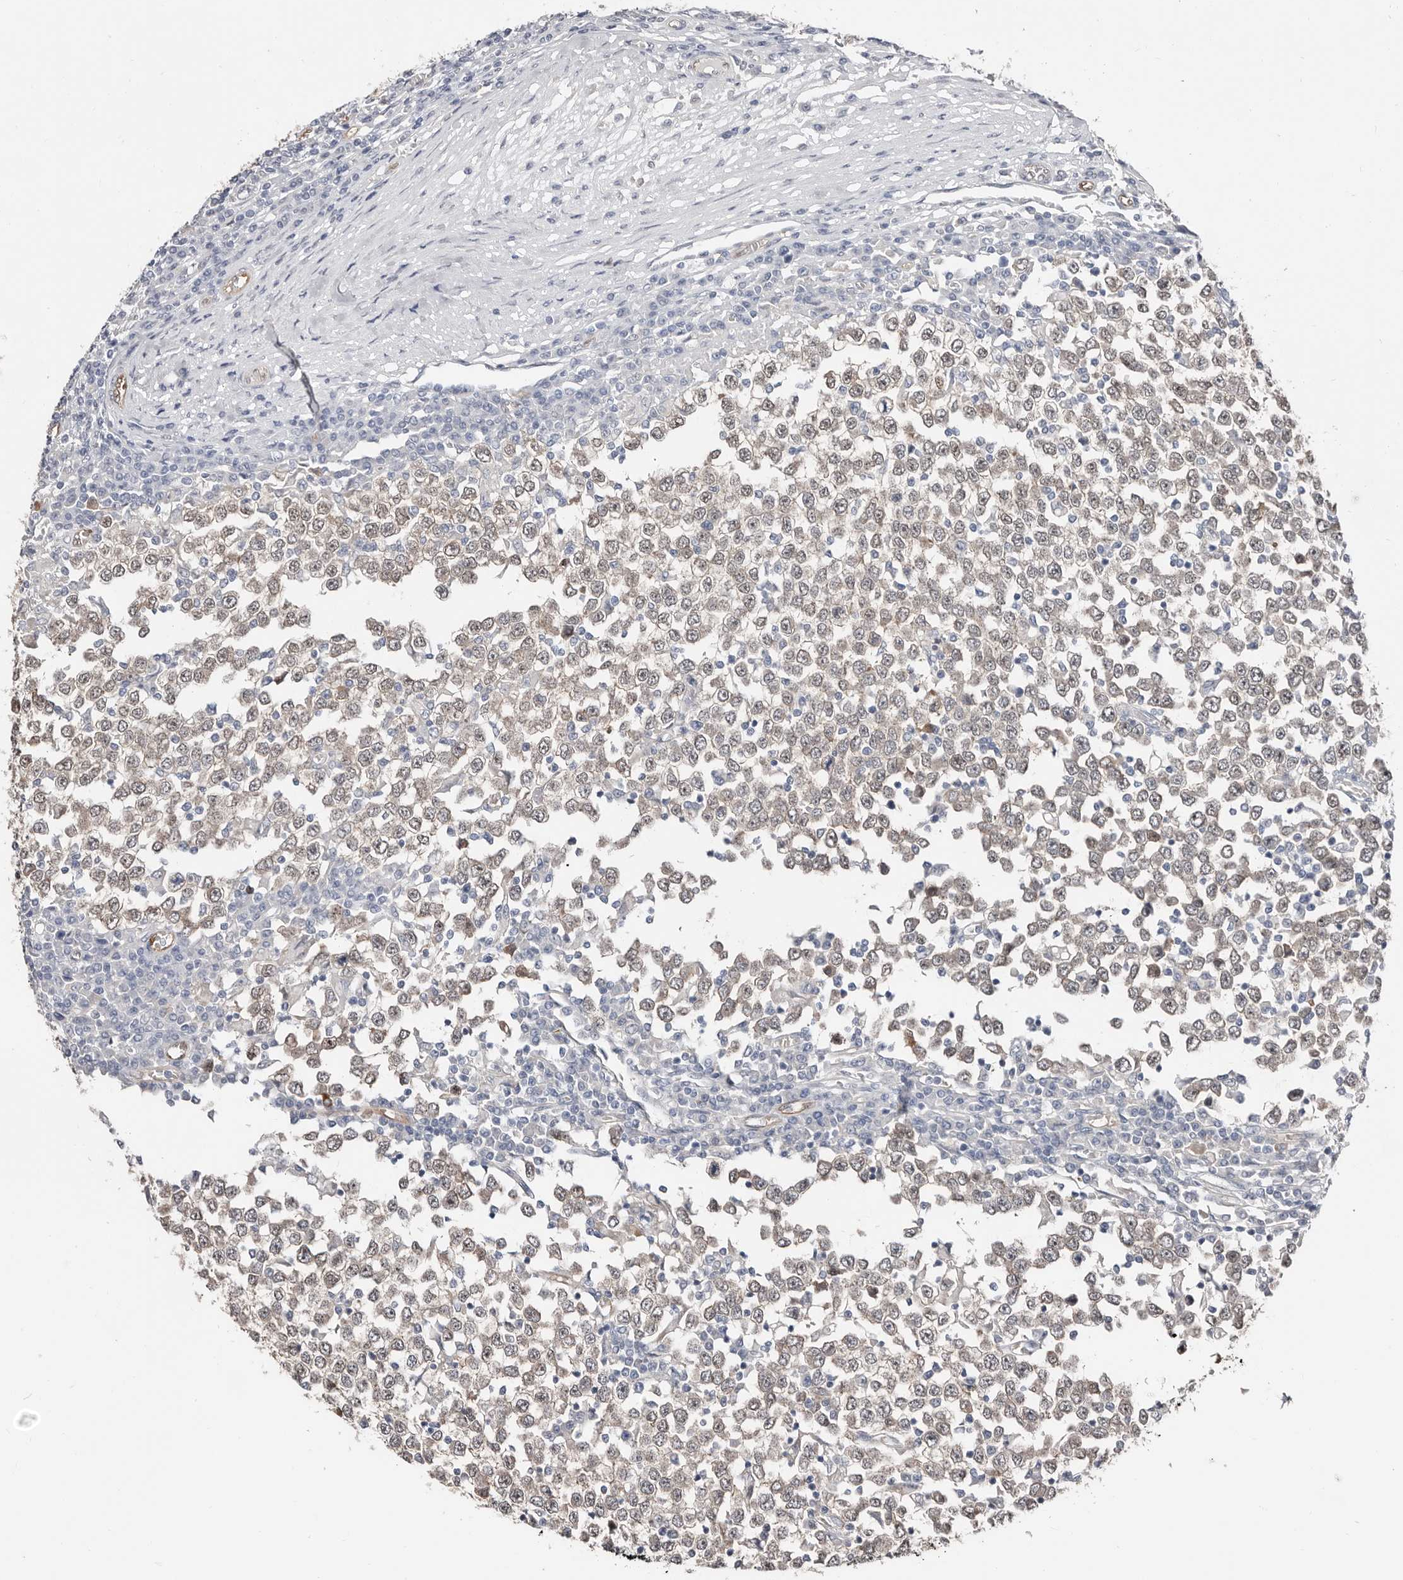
{"staining": {"intensity": "weak", "quantity": ">75%", "location": "cytoplasmic/membranous"}, "tissue": "testis cancer", "cell_type": "Tumor cells", "image_type": "cancer", "snomed": [{"axis": "morphology", "description": "Seminoma, NOS"}, {"axis": "topography", "description": "Testis"}], "caption": "A brown stain shows weak cytoplasmic/membranous positivity of a protein in testis cancer (seminoma) tumor cells. (Brightfield microscopy of DAB IHC at high magnification).", "gene": "ASRGL1", "patient": {"sex": "male", "age": 65}}